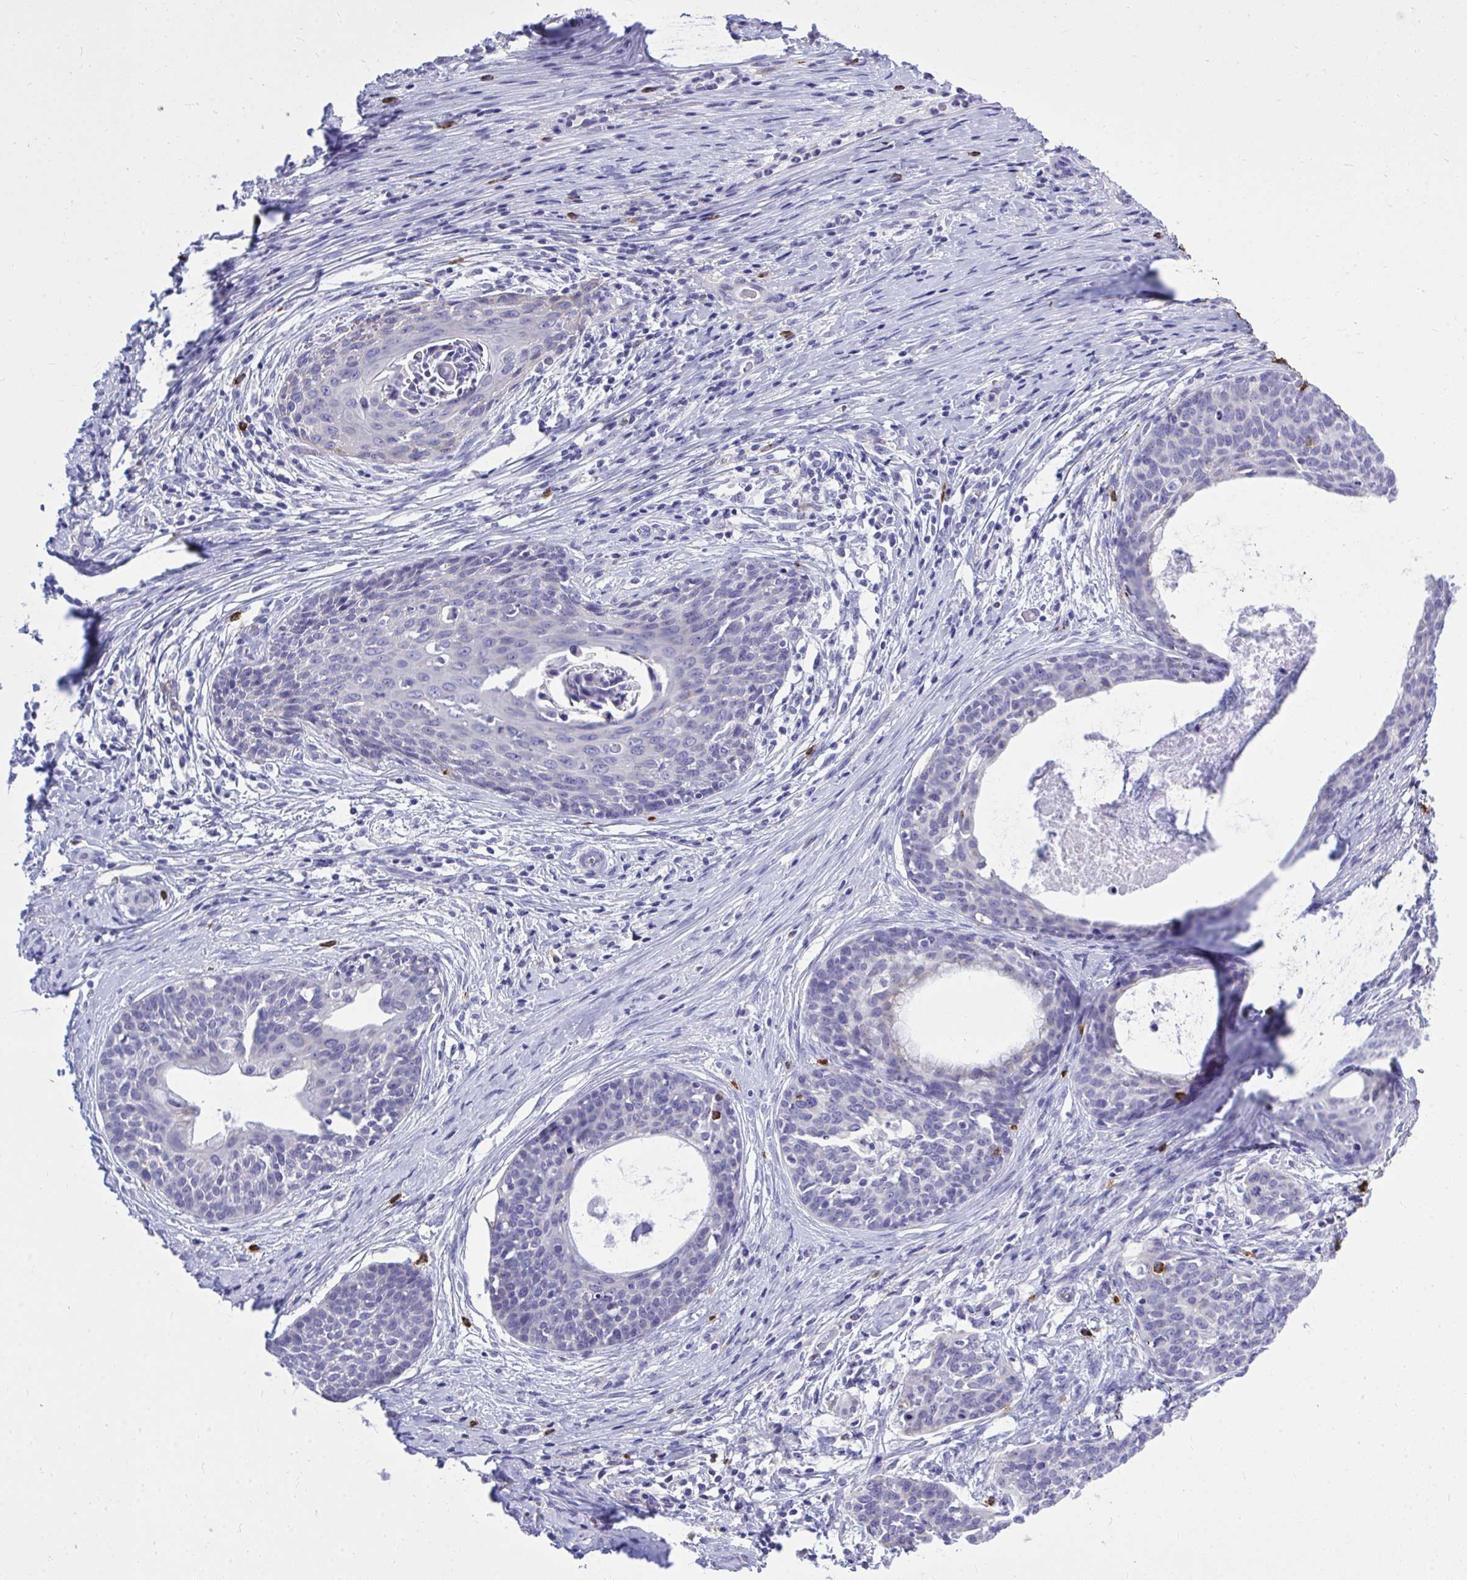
{"staining": {"intensity": "negative", "quantity": "none", "location": "none"}, "tissue": "cervical cancer", "cell_type": "Tumor cells", "image_type": "cancer", "snomed": [{"axis": "morphology", "description": "Squamous cell carcinoma, NOS"}, {"axis": "morphology", "description": "Adenocarcinoma, NOS"}, {"axis": "topography", "description": "Cervix"}], "caption": "Protein analysis of cervical cancer exhibits no significant expression in tumor cells.", "gene": "PSD", "patient": {"sex": "female", "age": 52}}